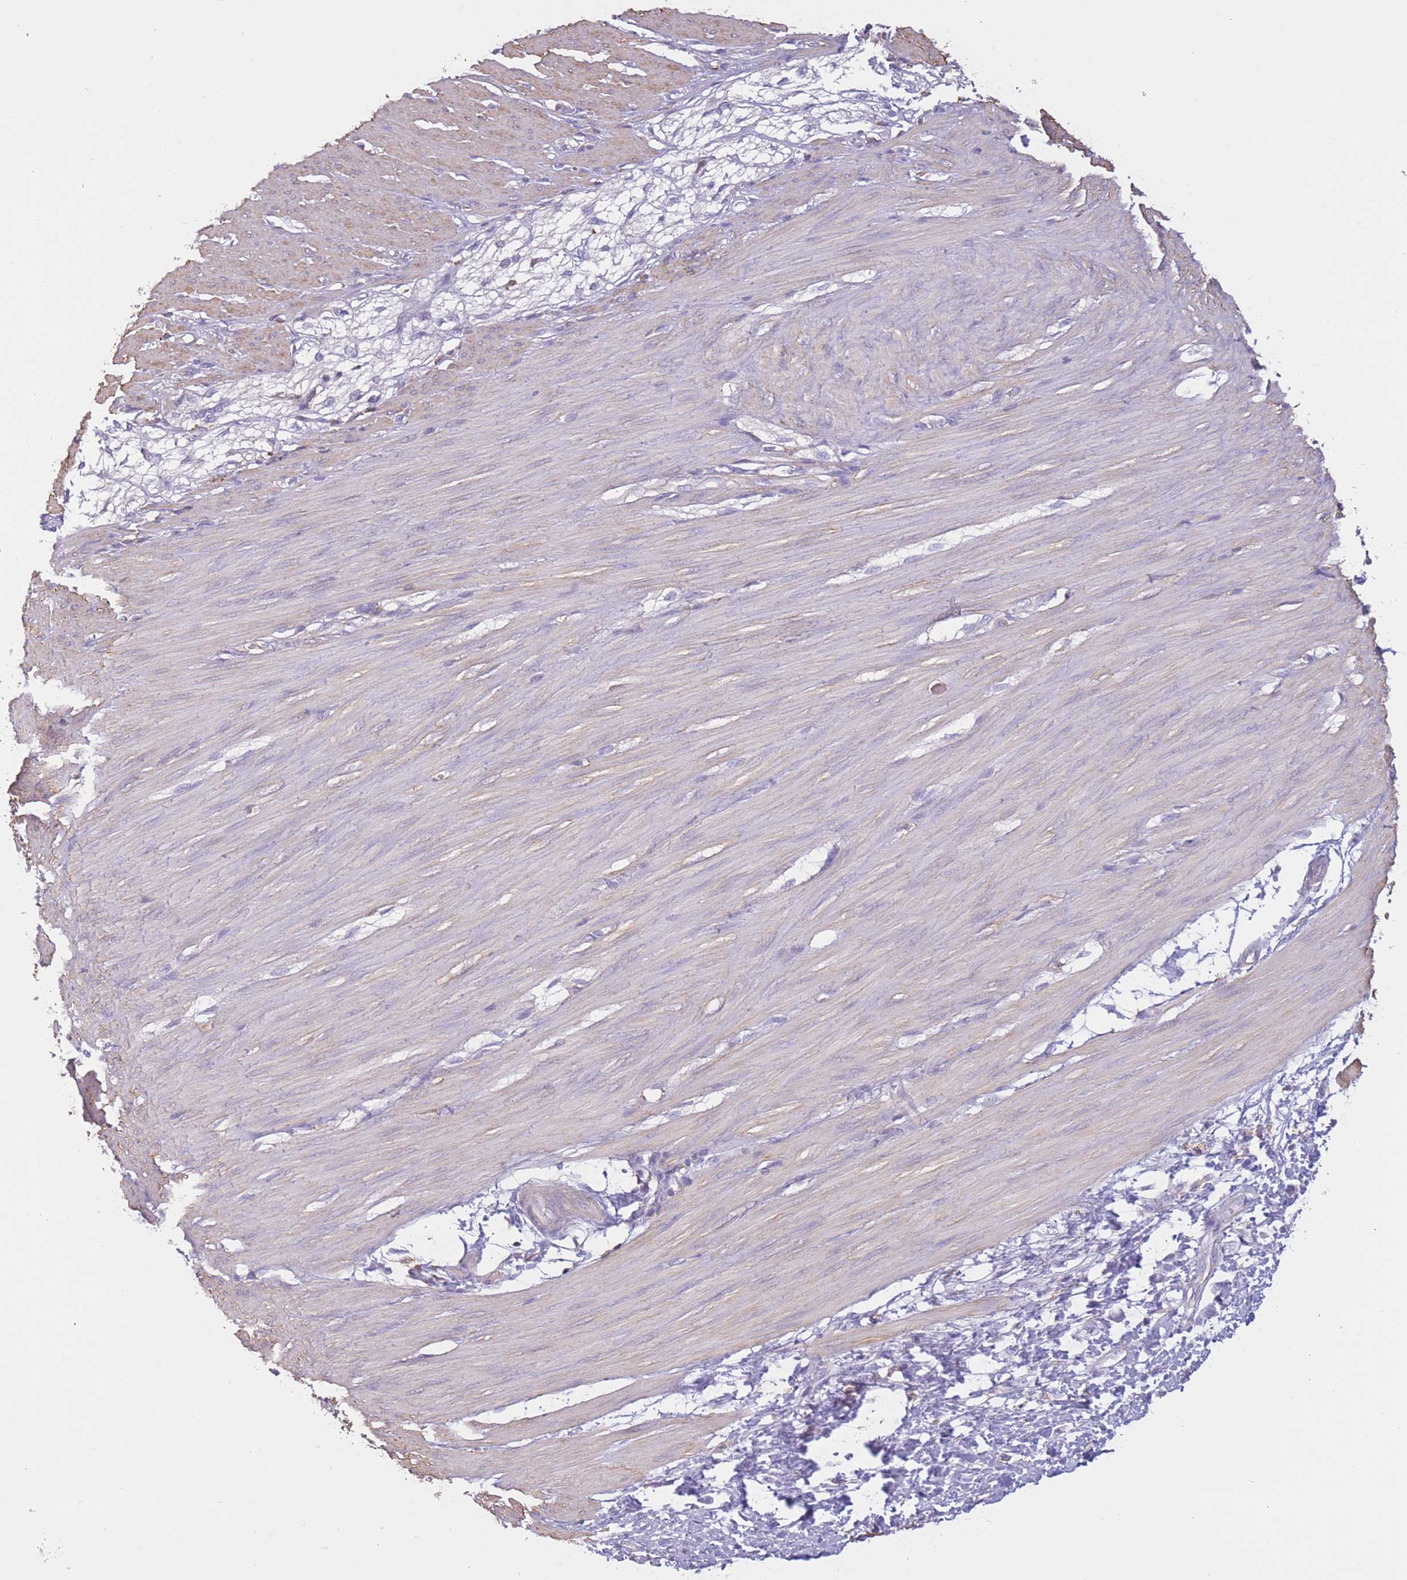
{"staining": {"intensity": "weak", "quantity": "<25%", "location": "cytoplasmic/membranous"}, "tissue": "smooth muscle", "cell_type": "Smooth muscle cells", "image_type": "normal", "snomed": [{"axis": "morphology", "description": "Normal tissue, NOS"}, {"axis": "morphology", "description": "Adenocarcinoma, NOS"}, {"axis": "topography", "description": "Colon"}, {"axis": "topography", "description": "Peripheral nerve tissue"}], "caption": "Immunohistochemistry (IHC) image of benign human smooth muscle stained for a protein (brown), which shows no staining in smooth muscle cells.", "gene": "PDHA1", "patient": {"sex": "male", "age": 14}}